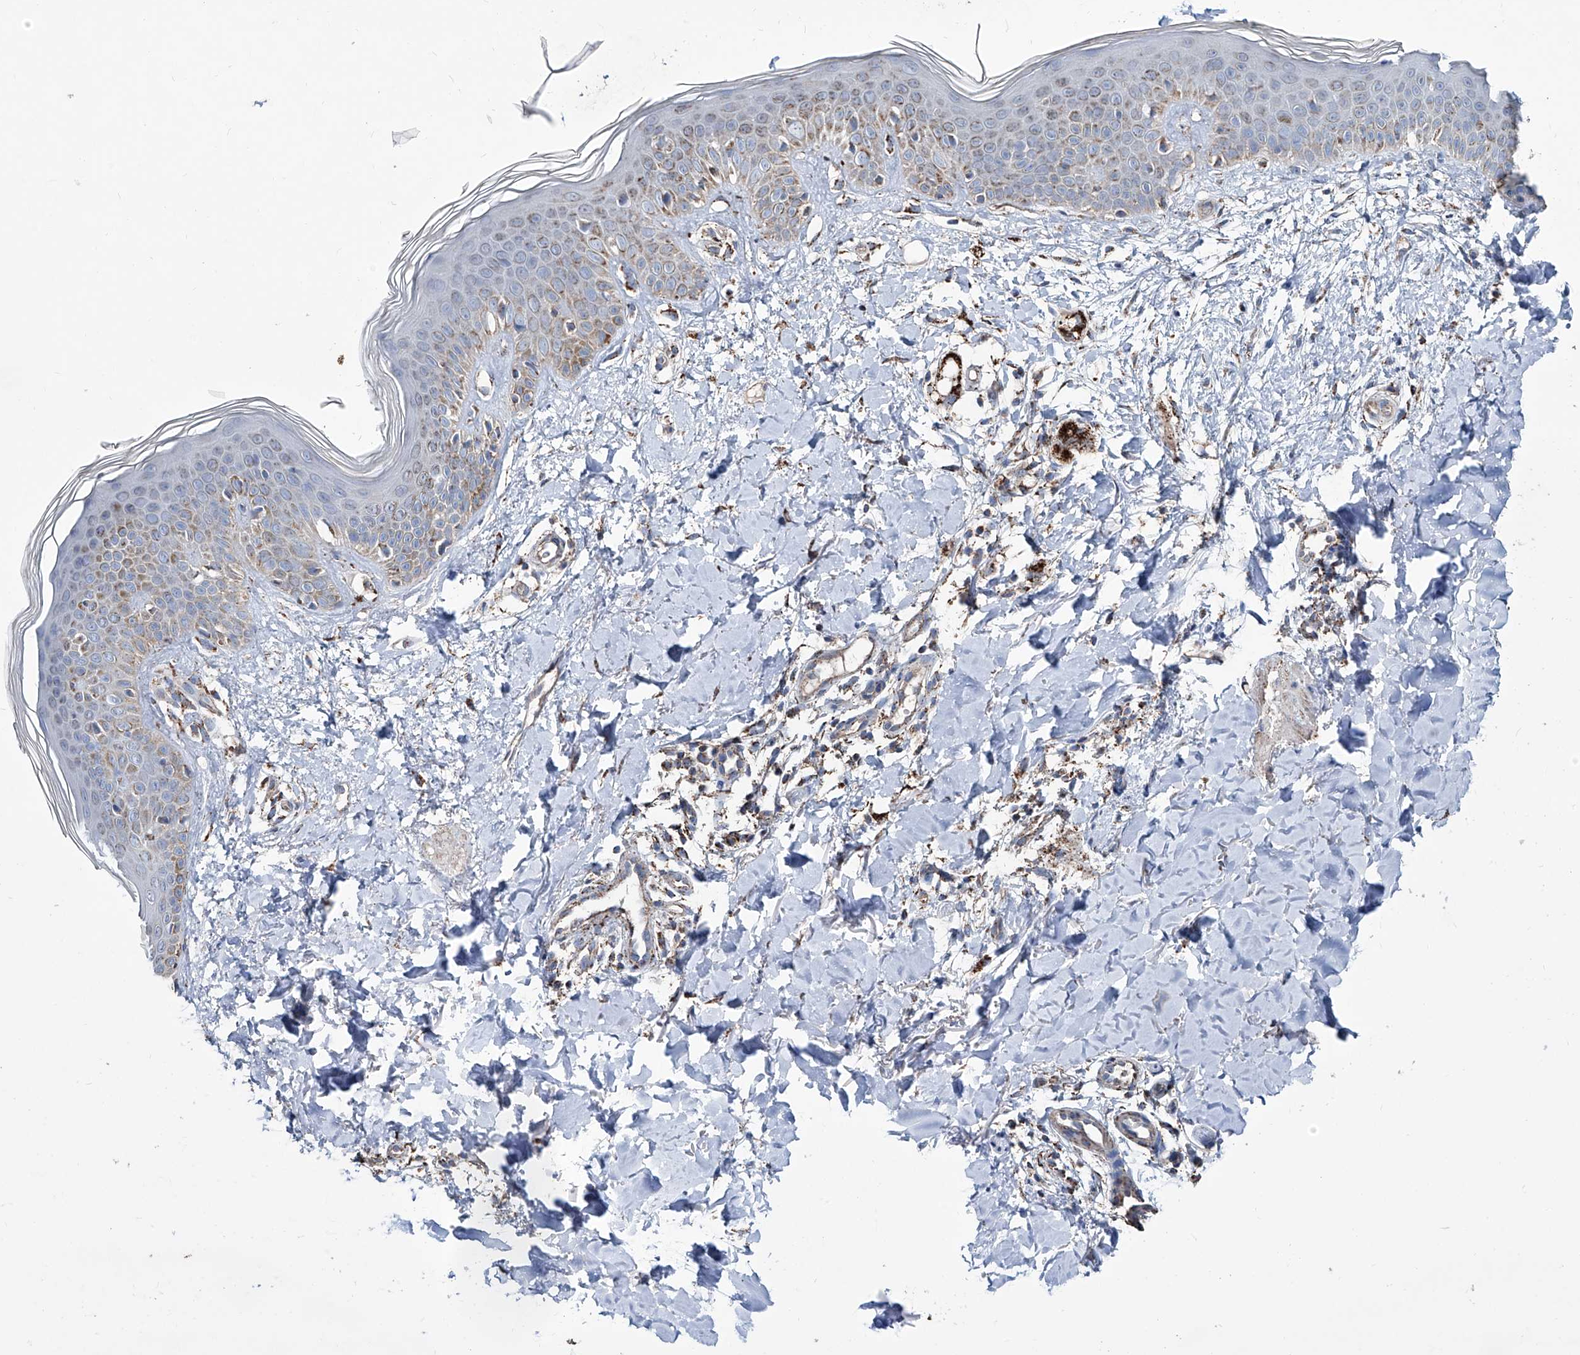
{"staining": {"intensity": "moderate", "quantity": "25%-75%", "location": "cytoplasmic/membranous"}, "tissue": "skin", "cell_type": "Fibroblasts", "image_type": "normal", "snomed": [{"axis": "morphology", "description": "Normal tissue, NOS"}, {"axis": "topography", "description": "Skin"}], "caption": "The micrograph displays immunohistochemical staining of normal skin. There is moderate cytoplasmic/membranous positivity is identified in approximately 25%-75% of fibroblasts. (DAB (3,3'-diaminobenzidine) IHC with brightfield microscopy, high magnification).", "gene": "NHS", "patient": {"sex": "male", "age": 37}}